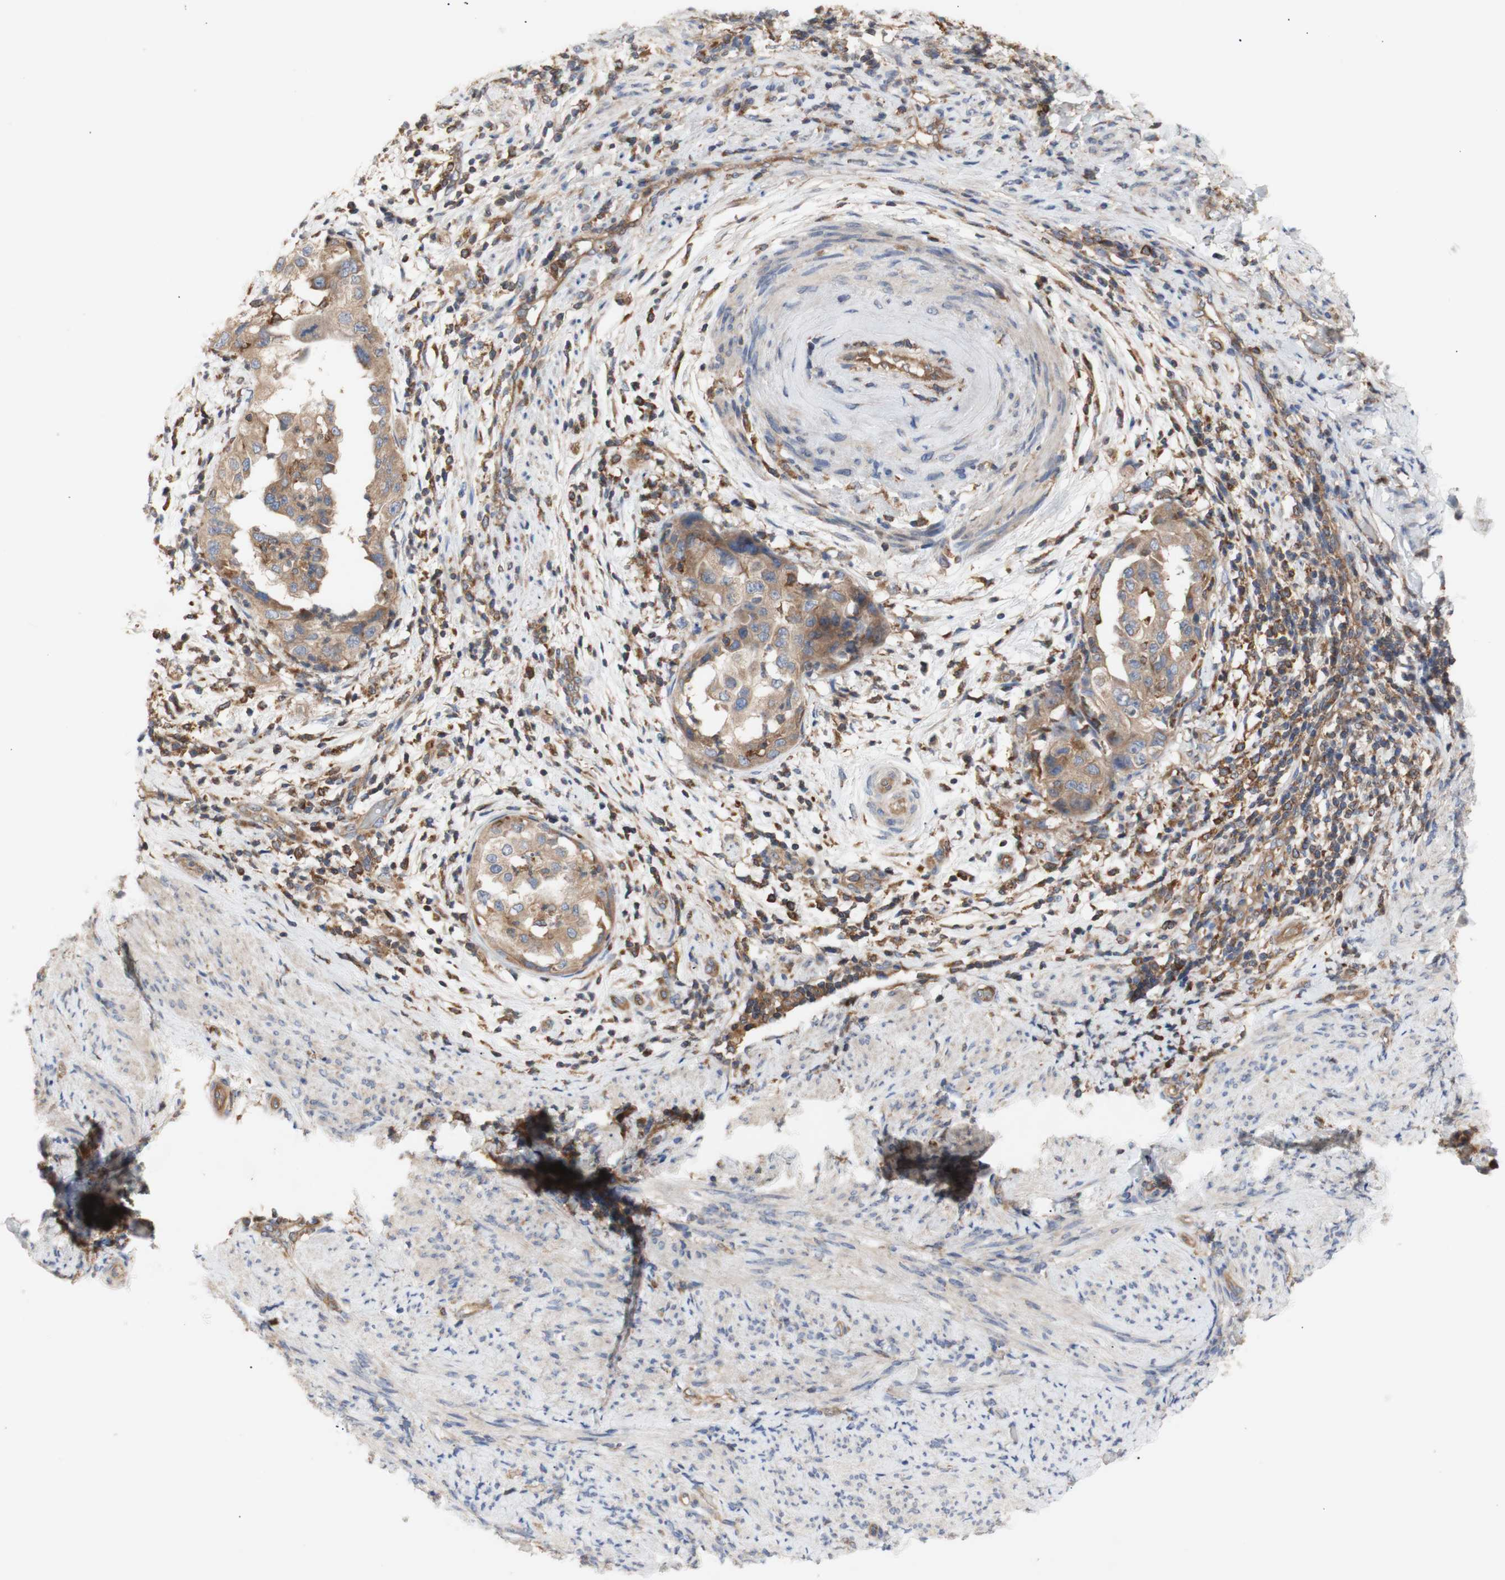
{"staining": {"intensity": "moderate", "quantity": ">75%", "location": "cytoplasmic/membranous"}, "tissue": "endometrial cancer", "cell_type": "Tumor cells", "image_type": "cancer", "snomed": [{"axis": "morphology", "description": "Adenocarcinoma, NOS"}, {"axis": "topography", "description": "Endometrium"}], "caption": "A photomicrograph of human endometrial cancer (adenocarcinoma) stained for a protein displays moderate cytoplasmic/membranous brown staining in tumor cells.", "gene": "IKBKG", "patient": {"sex": "female", "age": 85}}